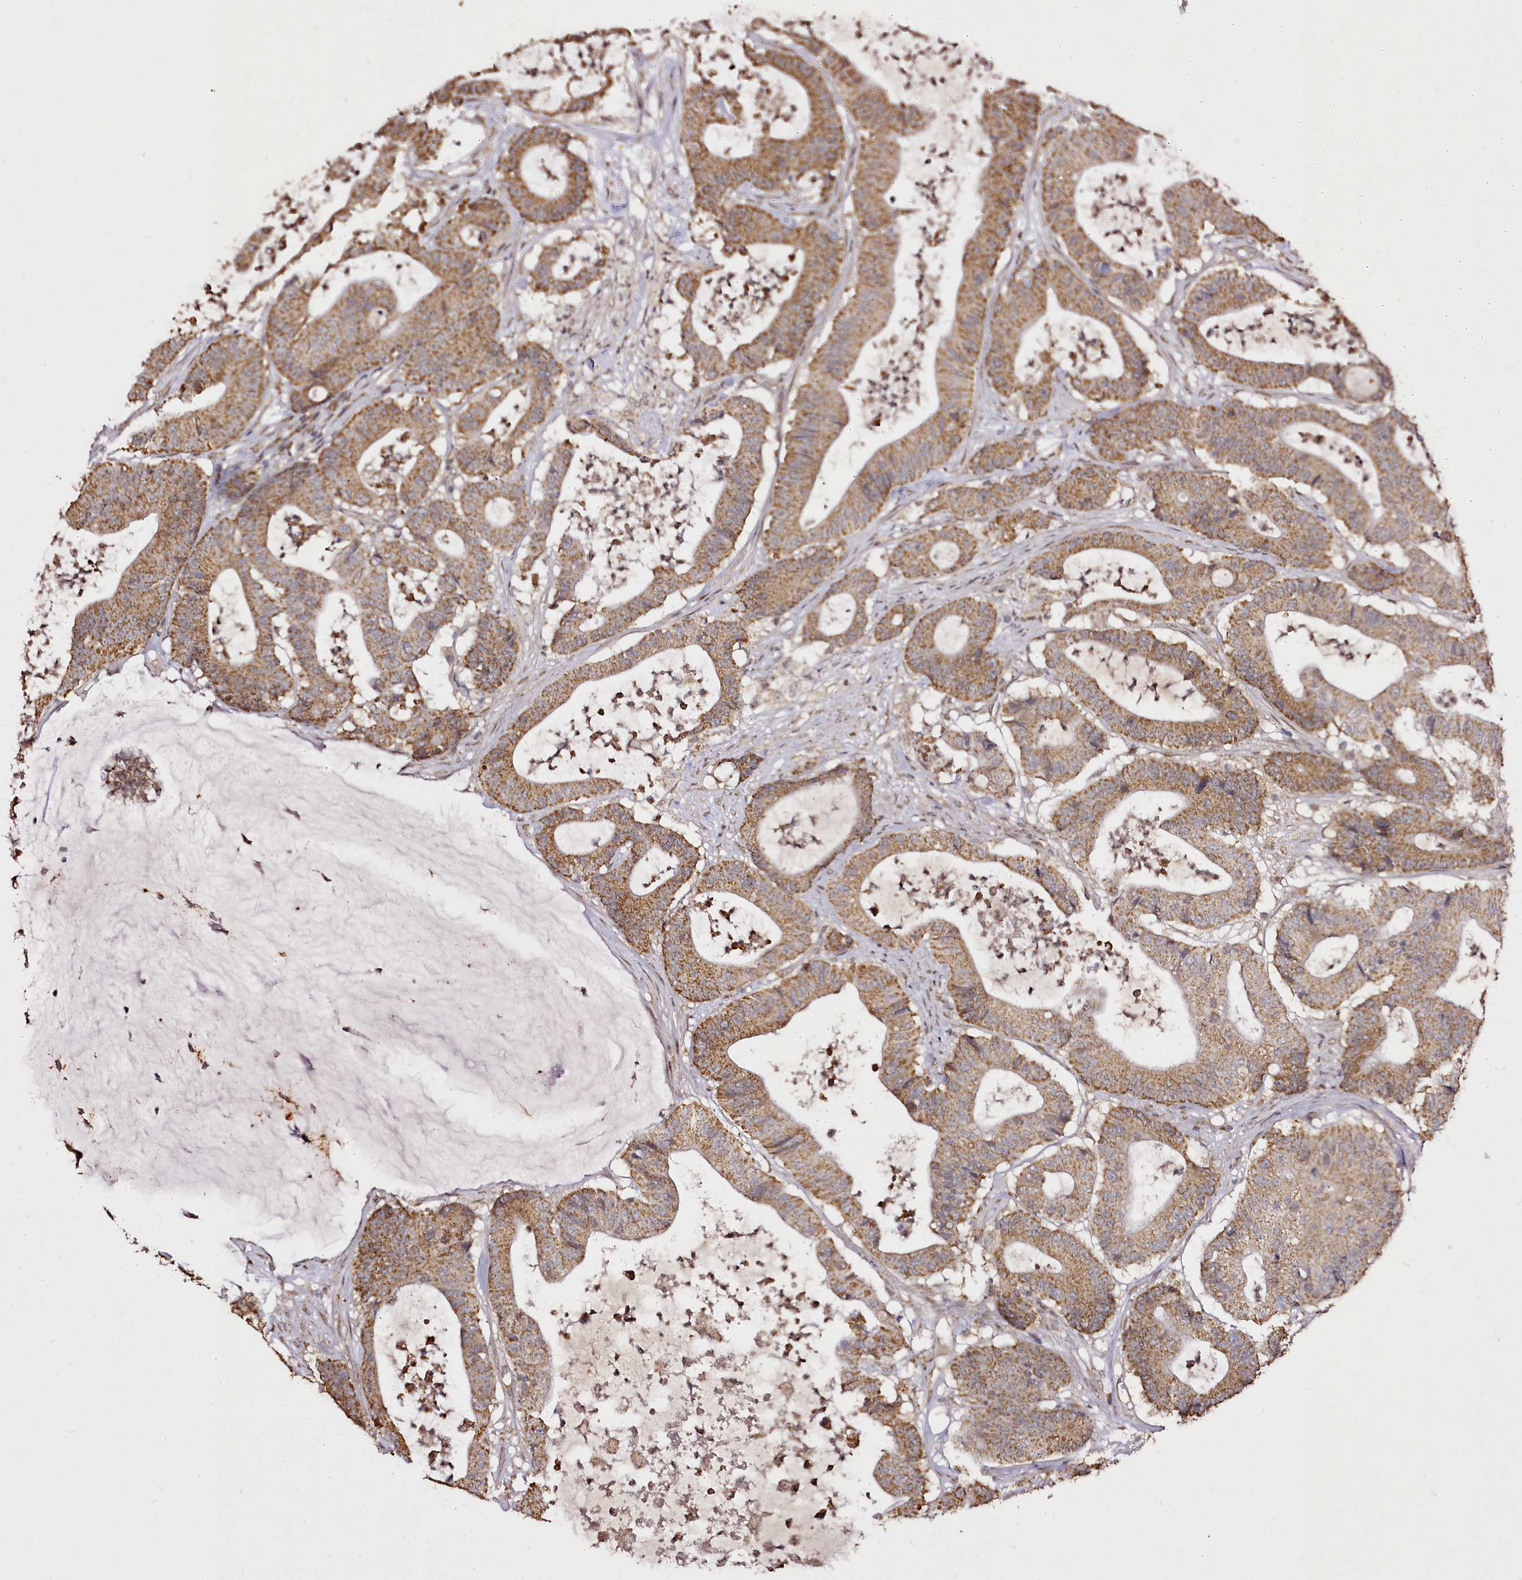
{"staining": {"intensity": "moderate", "quantity": ">75%", "location": "cytoplasmic/membranous"}, "tissue": "colorectal cancer", "cell_type": "Tumor cells", "image_type": "cancer", "snomed": [{"axis": "morphology", "description": "Adenocarcinoma, NOS"}, {"axis": "topography", "description": "Colon"}], "caption": "A brown stain labels moderate cytoplasmic/membranous staining of a protein in colorectal cancer (adenocarcinoma) tumor cells.", "gene": "EDIL3", "patient": {"sex": "female", "age": 84}}